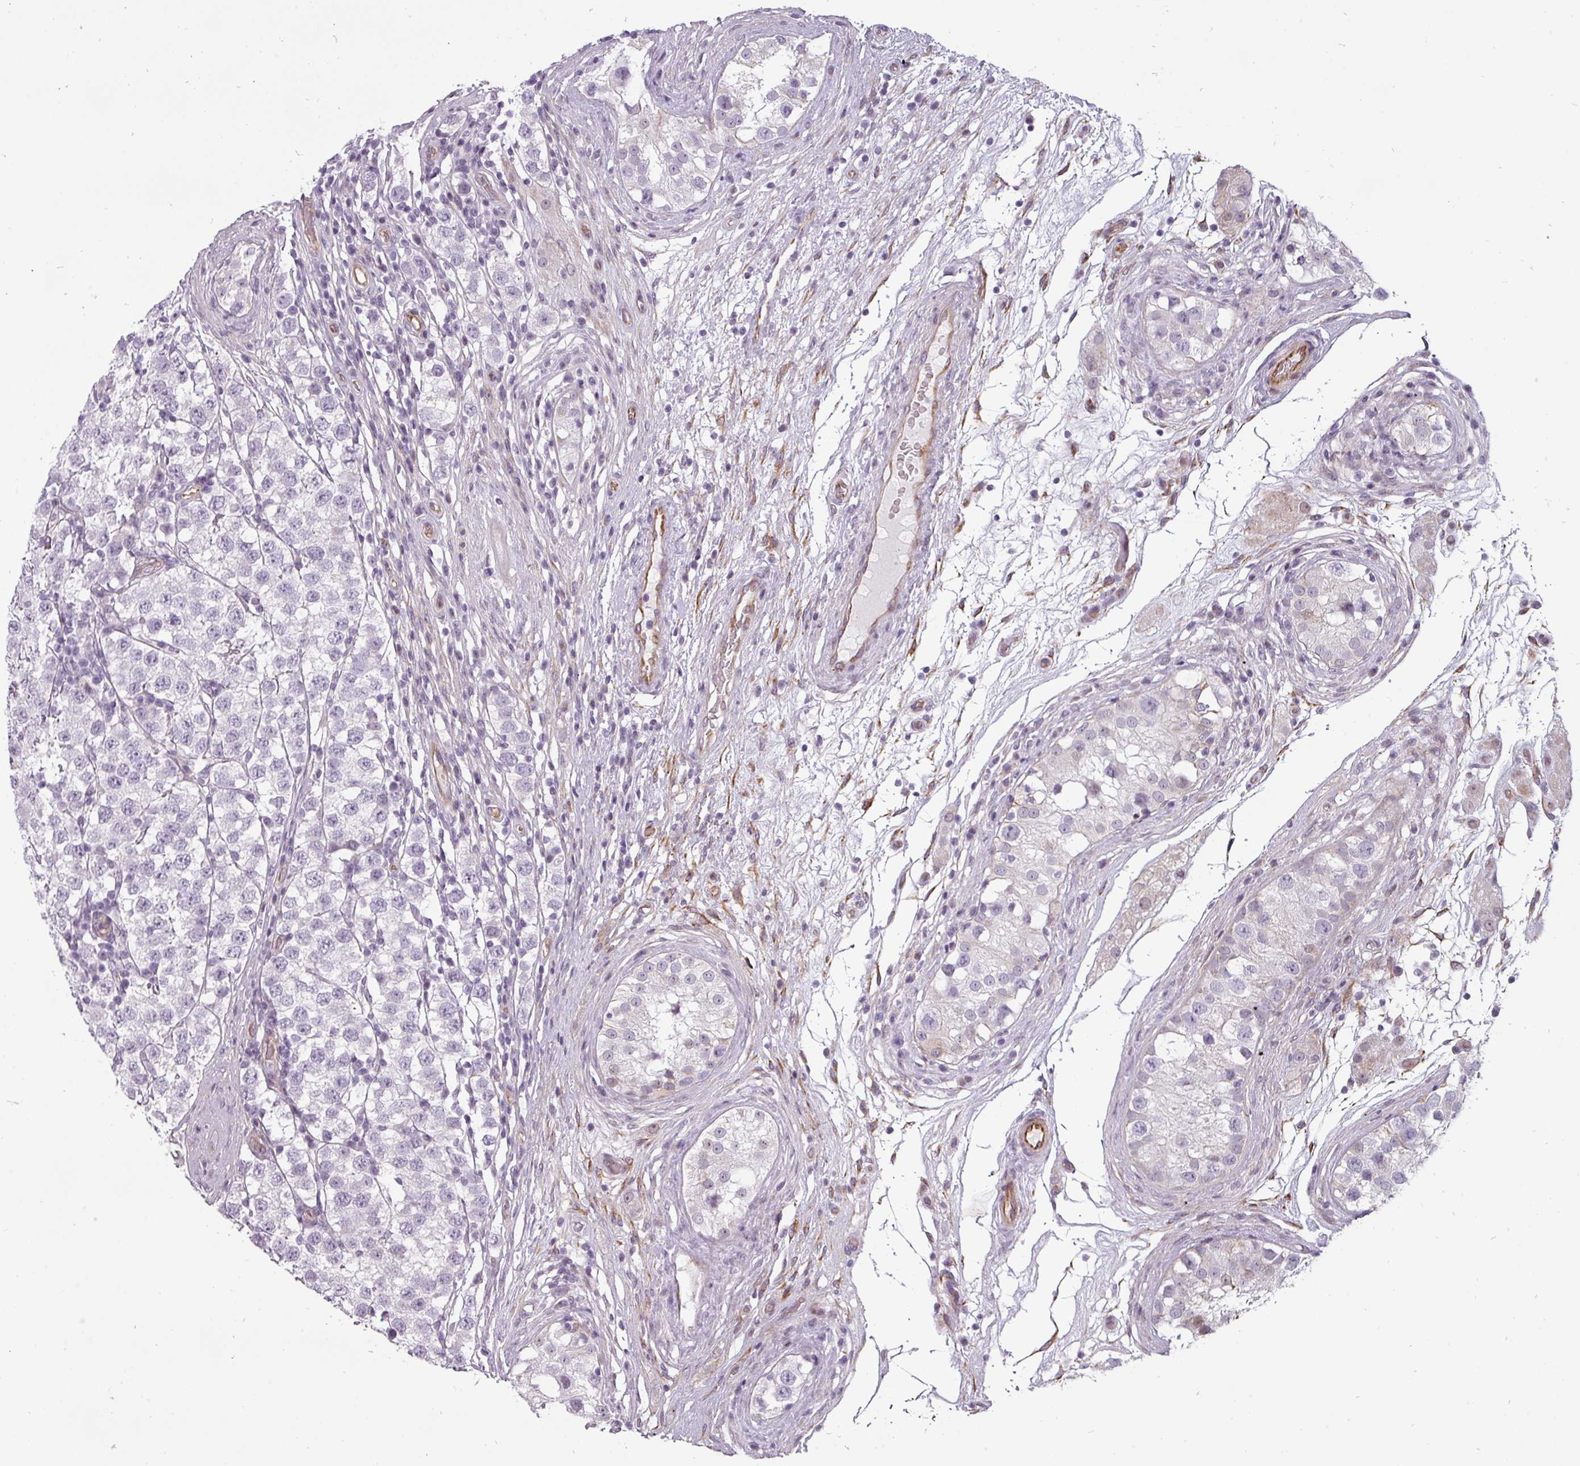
{"staining": {"intensity": "negative", "quantity": "none", "location": "none"}, "tissue": "testis cancer", "cell_type": "Tumor cells", "image_type": "cancer", "snomed": [{"axis": "morphology", "description": "Seminoma, NOS"}, {"axis": "topography", "description": "Testis"}], "caption": "DAB immunohistochemical staining of testis seminoma displays no significant staining in tumor cells.", "gene": "CHRDL1", "patient": {"sex": "male", "age": 34}}